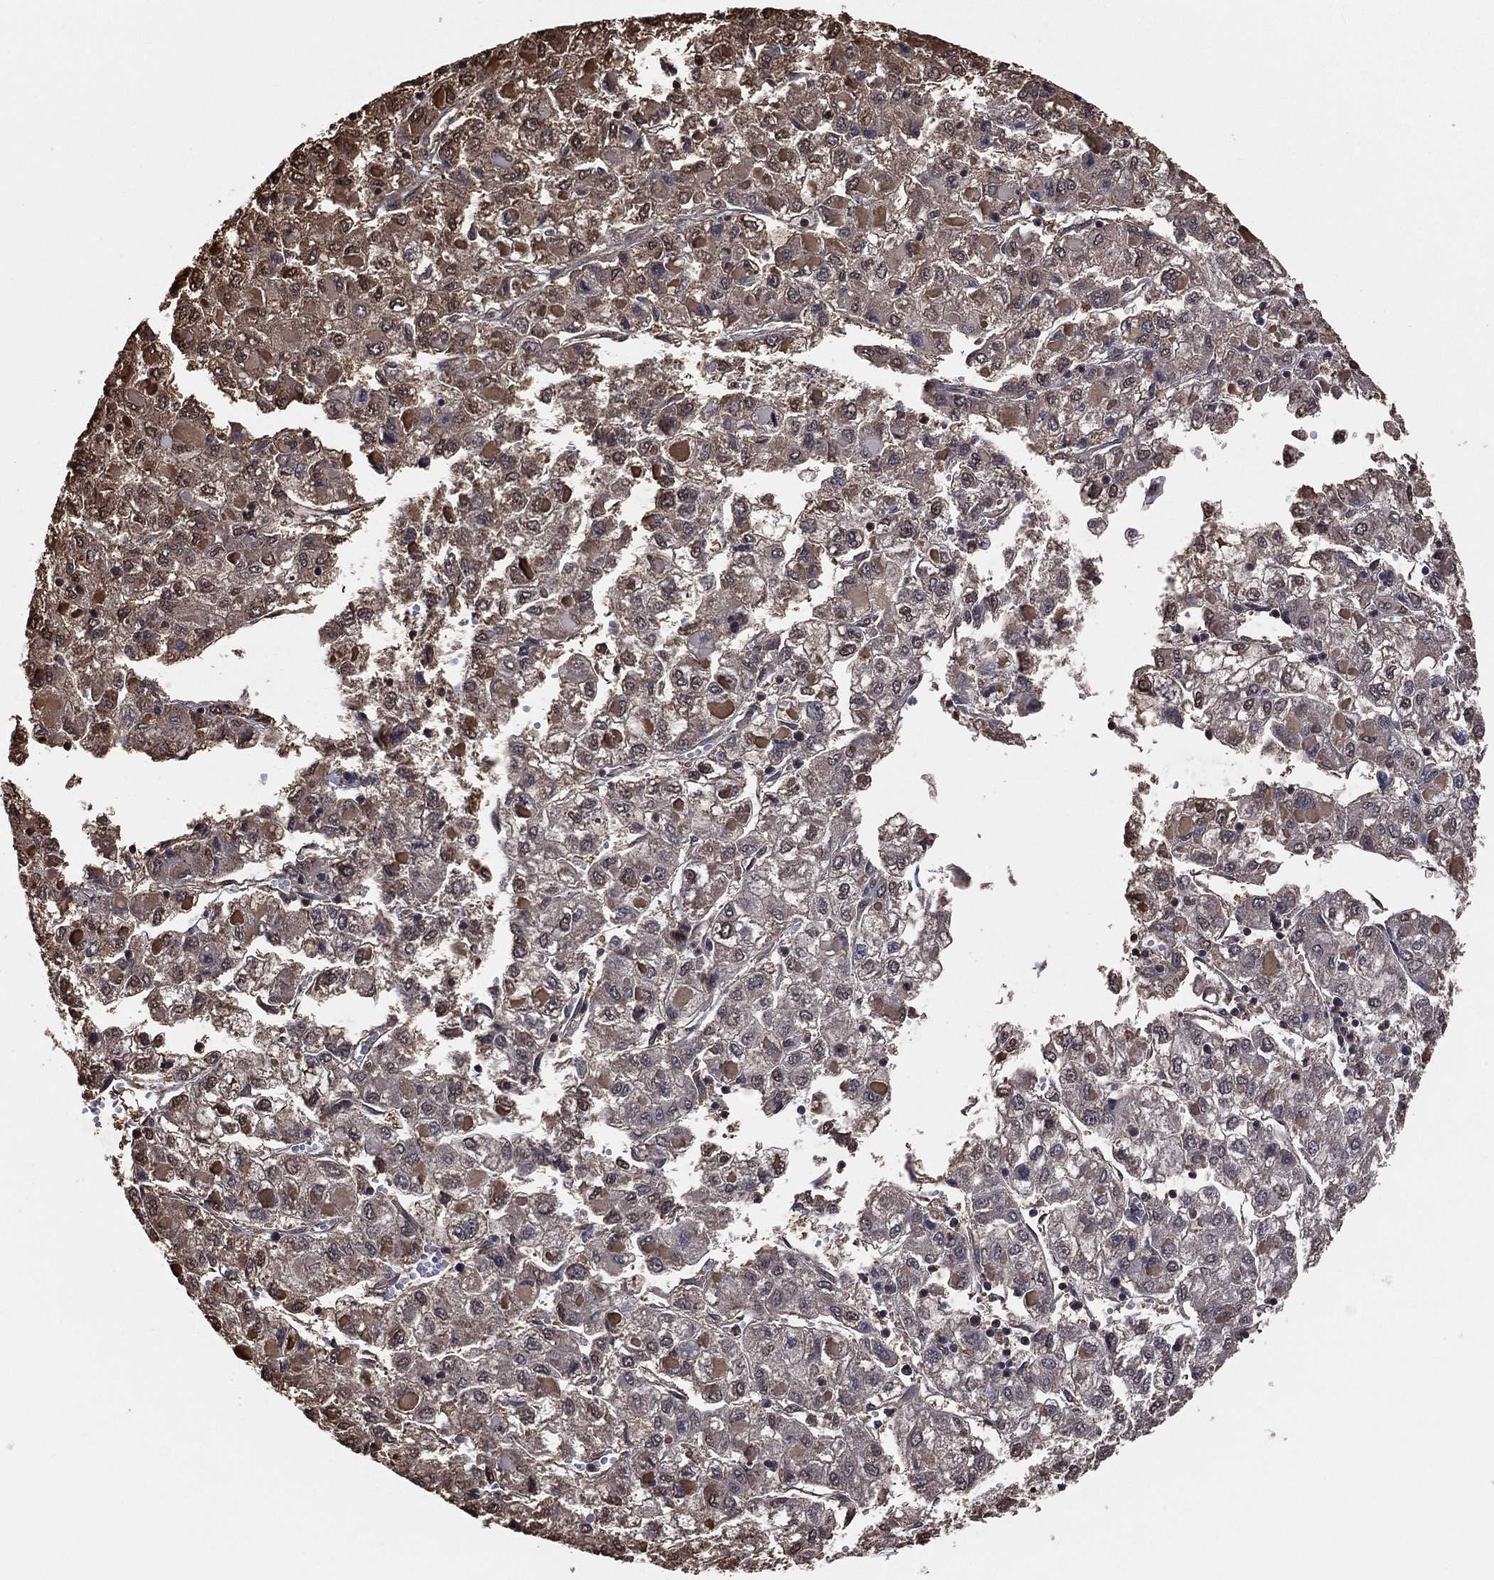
{"staining": {"intensity": "moderate", "quantity": "<25%", "location": "cytoplasmic/membranous"}, "tissue": "liver cancer", "cell_type": "Tumor cells", "image_type": "cancer", "snomed": [{"axis": "morphology", "description": "Carcinoma, Hepatocellular, NOS"}, {"axis": "topography", "description": "Liver"}], "caption": "Tumor cells demonstrate low levels of moderate cytoplasmic/membranous expression in approximately <25% of cells in human liver cancer.", "gene": "GAPDH", "patient": {"sex": "male", "age": 40}}